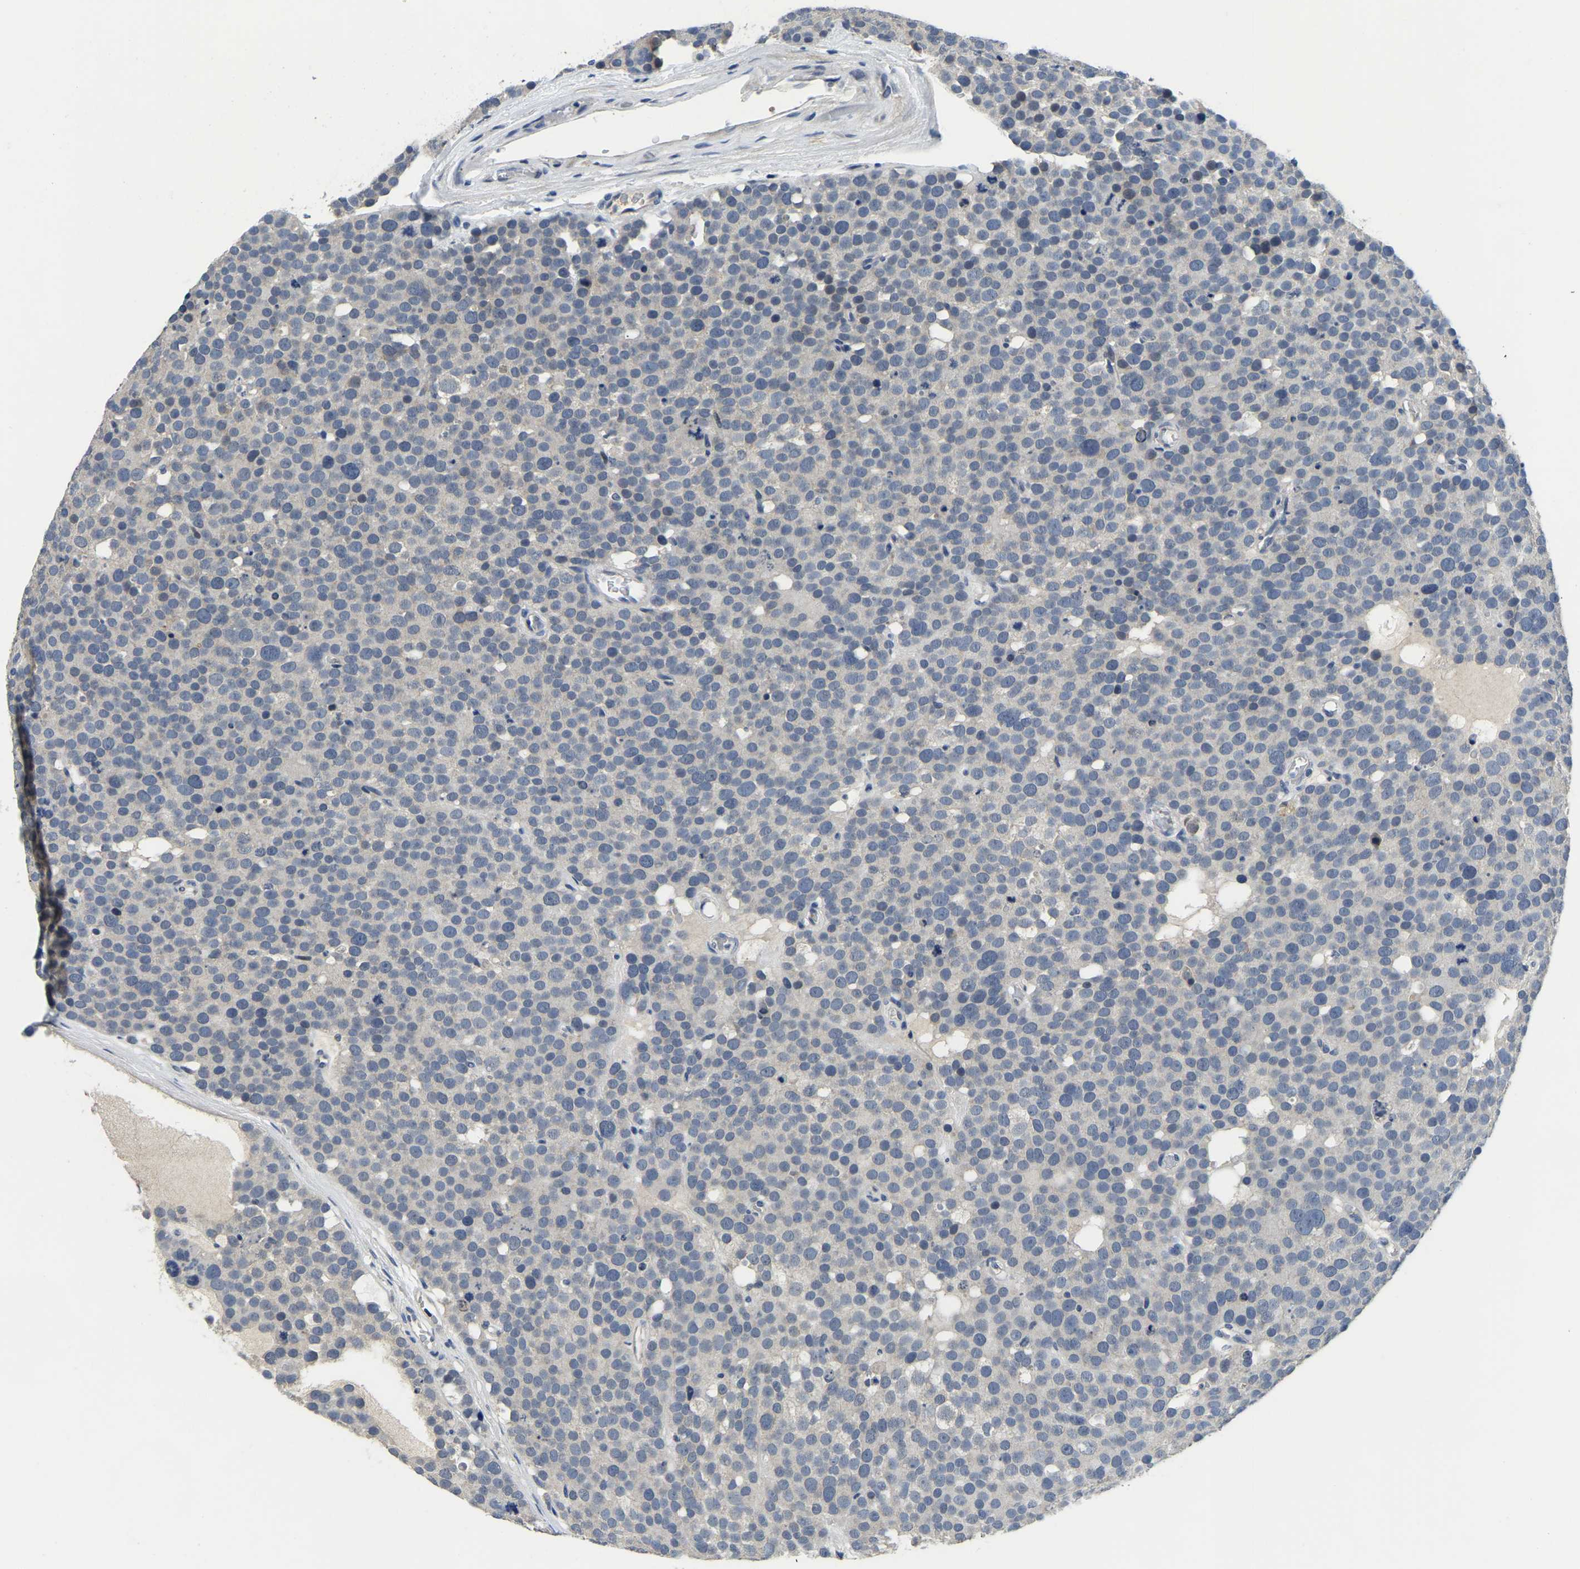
{"staining": {"intensity": "negative", "quantity": "none", "location": "none"}, "tissue": "testis cancer", "cell_type": "Tumor cells", "image_type": "cancer", "snomed": [{"axis": "morphology", "description": "Seminoma, NOS"}, {"axis": "topography", "description": "Testis"}], "caption": "Immunohistochemical staining of testis seminoma displays no significant staining in tumor cells.", "gene": "ITGA2", "patient": {"sex": "male", "age": 71}}